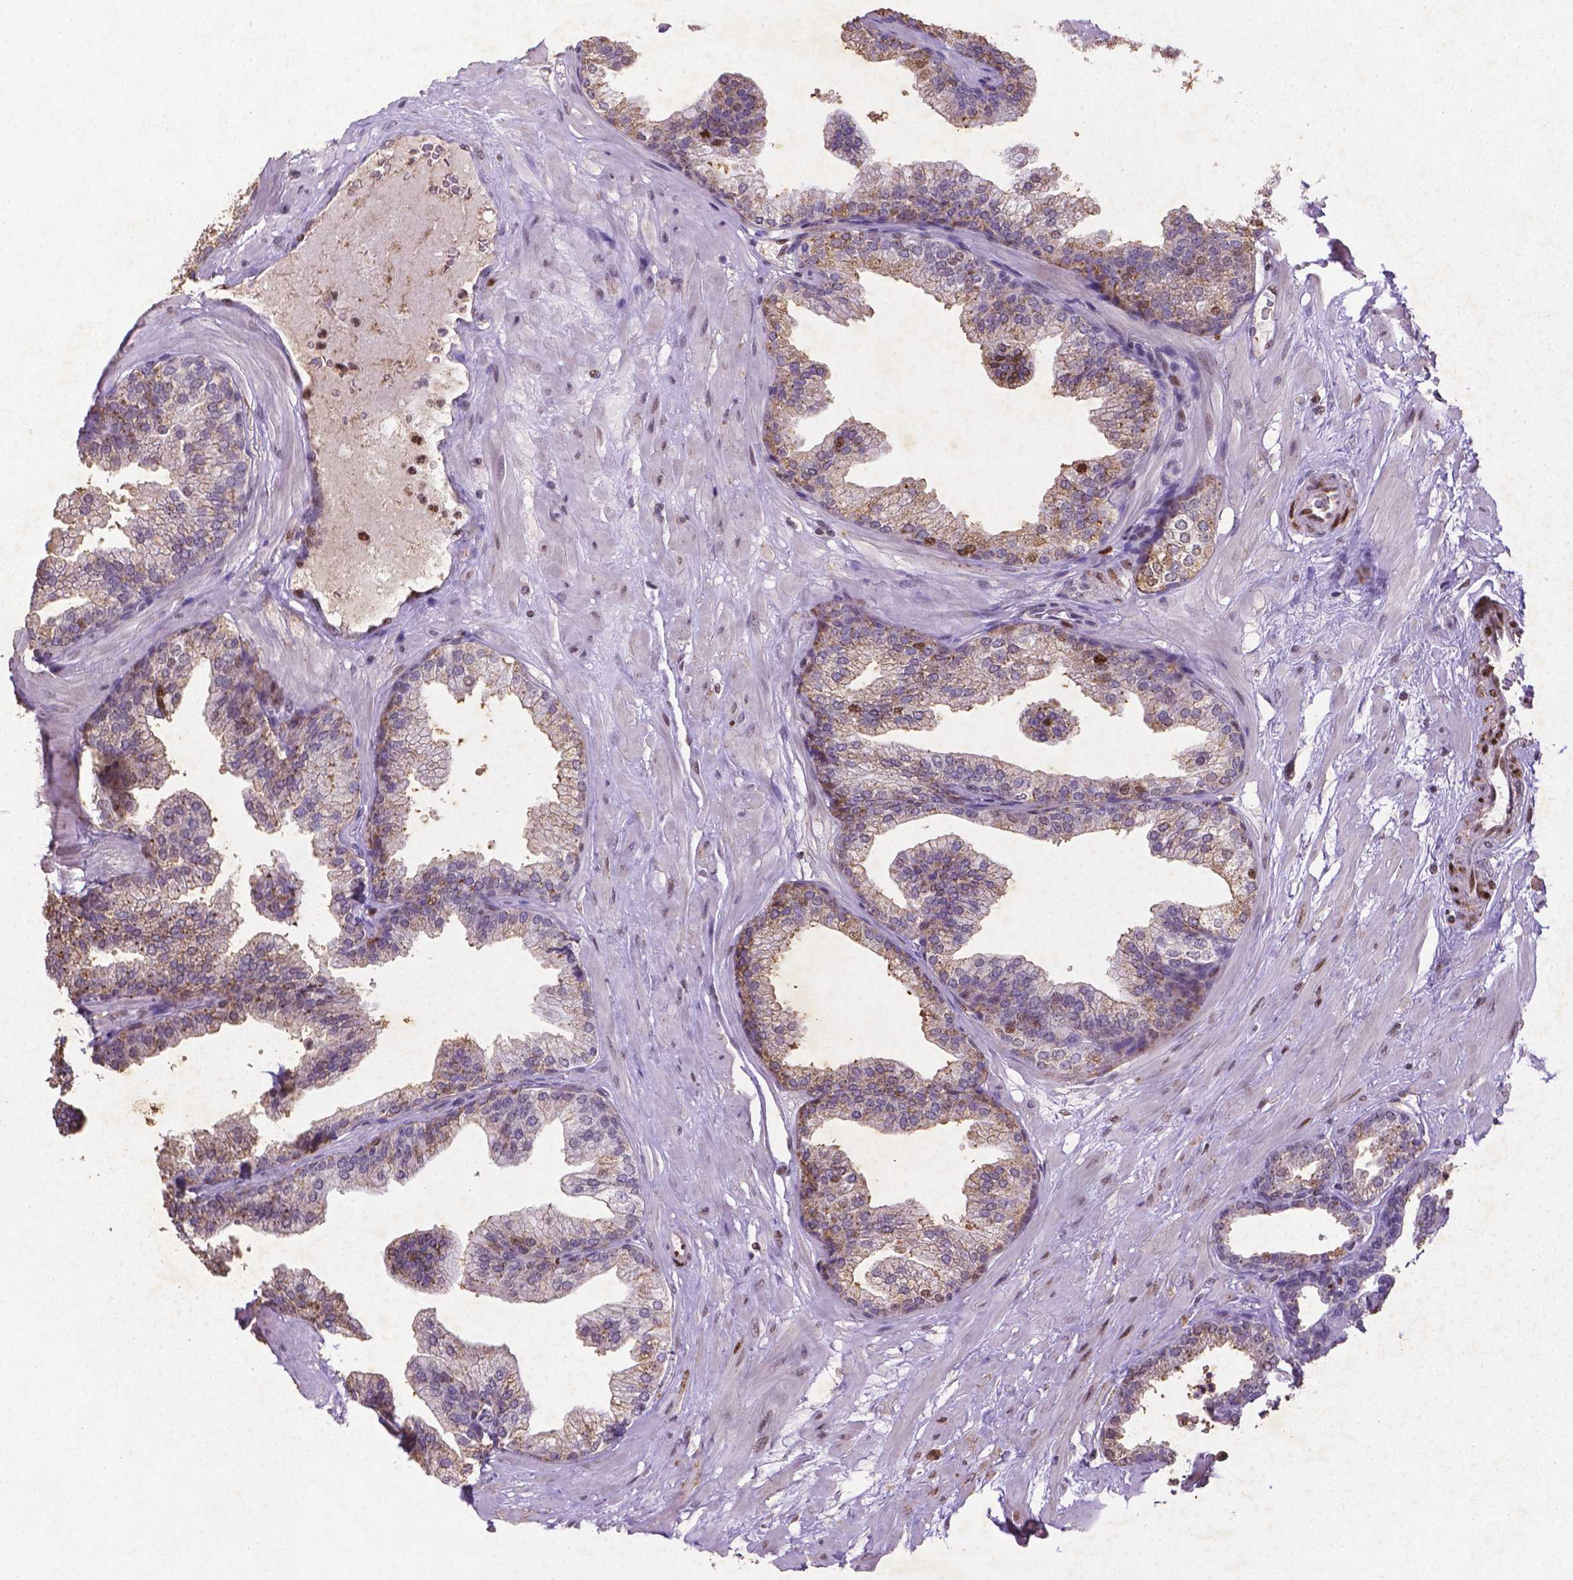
{"staining": {"intensity": "moderate", "quantity": "<25%", "location": "nuclear"}, "tissue": "prostate", "cell_type": "Glandular cells", "image_type": "normal", "snomed": [{"axis": "morphology", "description": "Normal tissue, NOS"}, {"axis": "topography", "description": "Prostate"}], "caption": "DAB immunohistochemical staining of benign prostate reveals moderate nuclear protein expression in approximately <25% of glandular cells. (DAB (3,3'-diaminobenzidine) = brown stain, brightfield microscopy at high magnification).", "gene": "CDKN1A", "patient": {"sex": "male", "age": 37}}